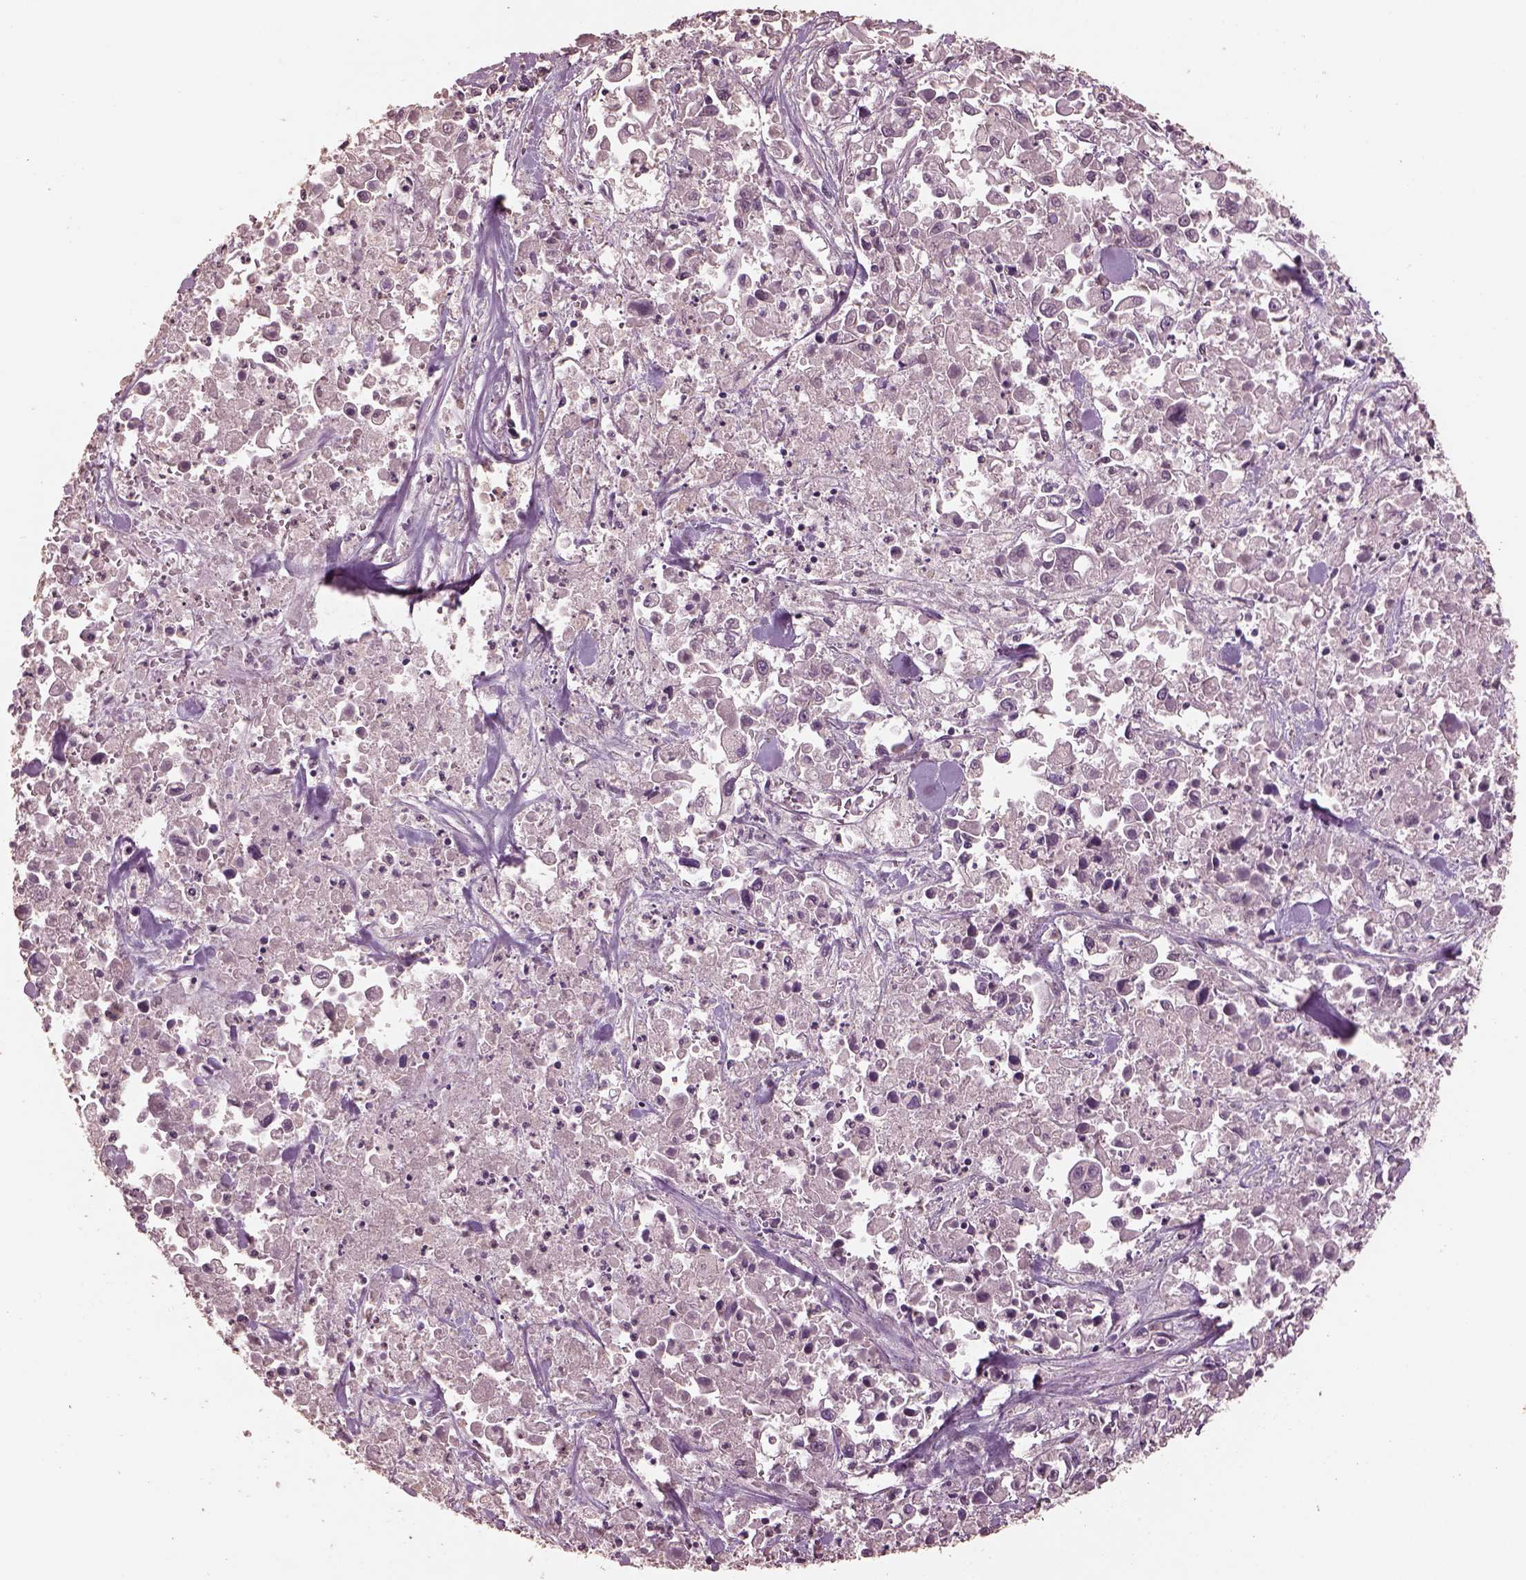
{"staining": {"intensity": "negative", "quantity": "none", "location": "none"}, "tissue": "pancreatic cancer", "cell_type": "Tumor cells", "image_type": "cancer", "snomed": [{"axis": "morphology", "description": "Adenocarcinoma, NOS"}, {"axis": "topography", "description": "Pancreas"}], "caption": "This is an immunohistochemistry photomicrograph of human pancreatic cancer. There is no positivity in tumor cells.", "gene": "CPT1C", "patient": {"sex": "female", "age": 83}}